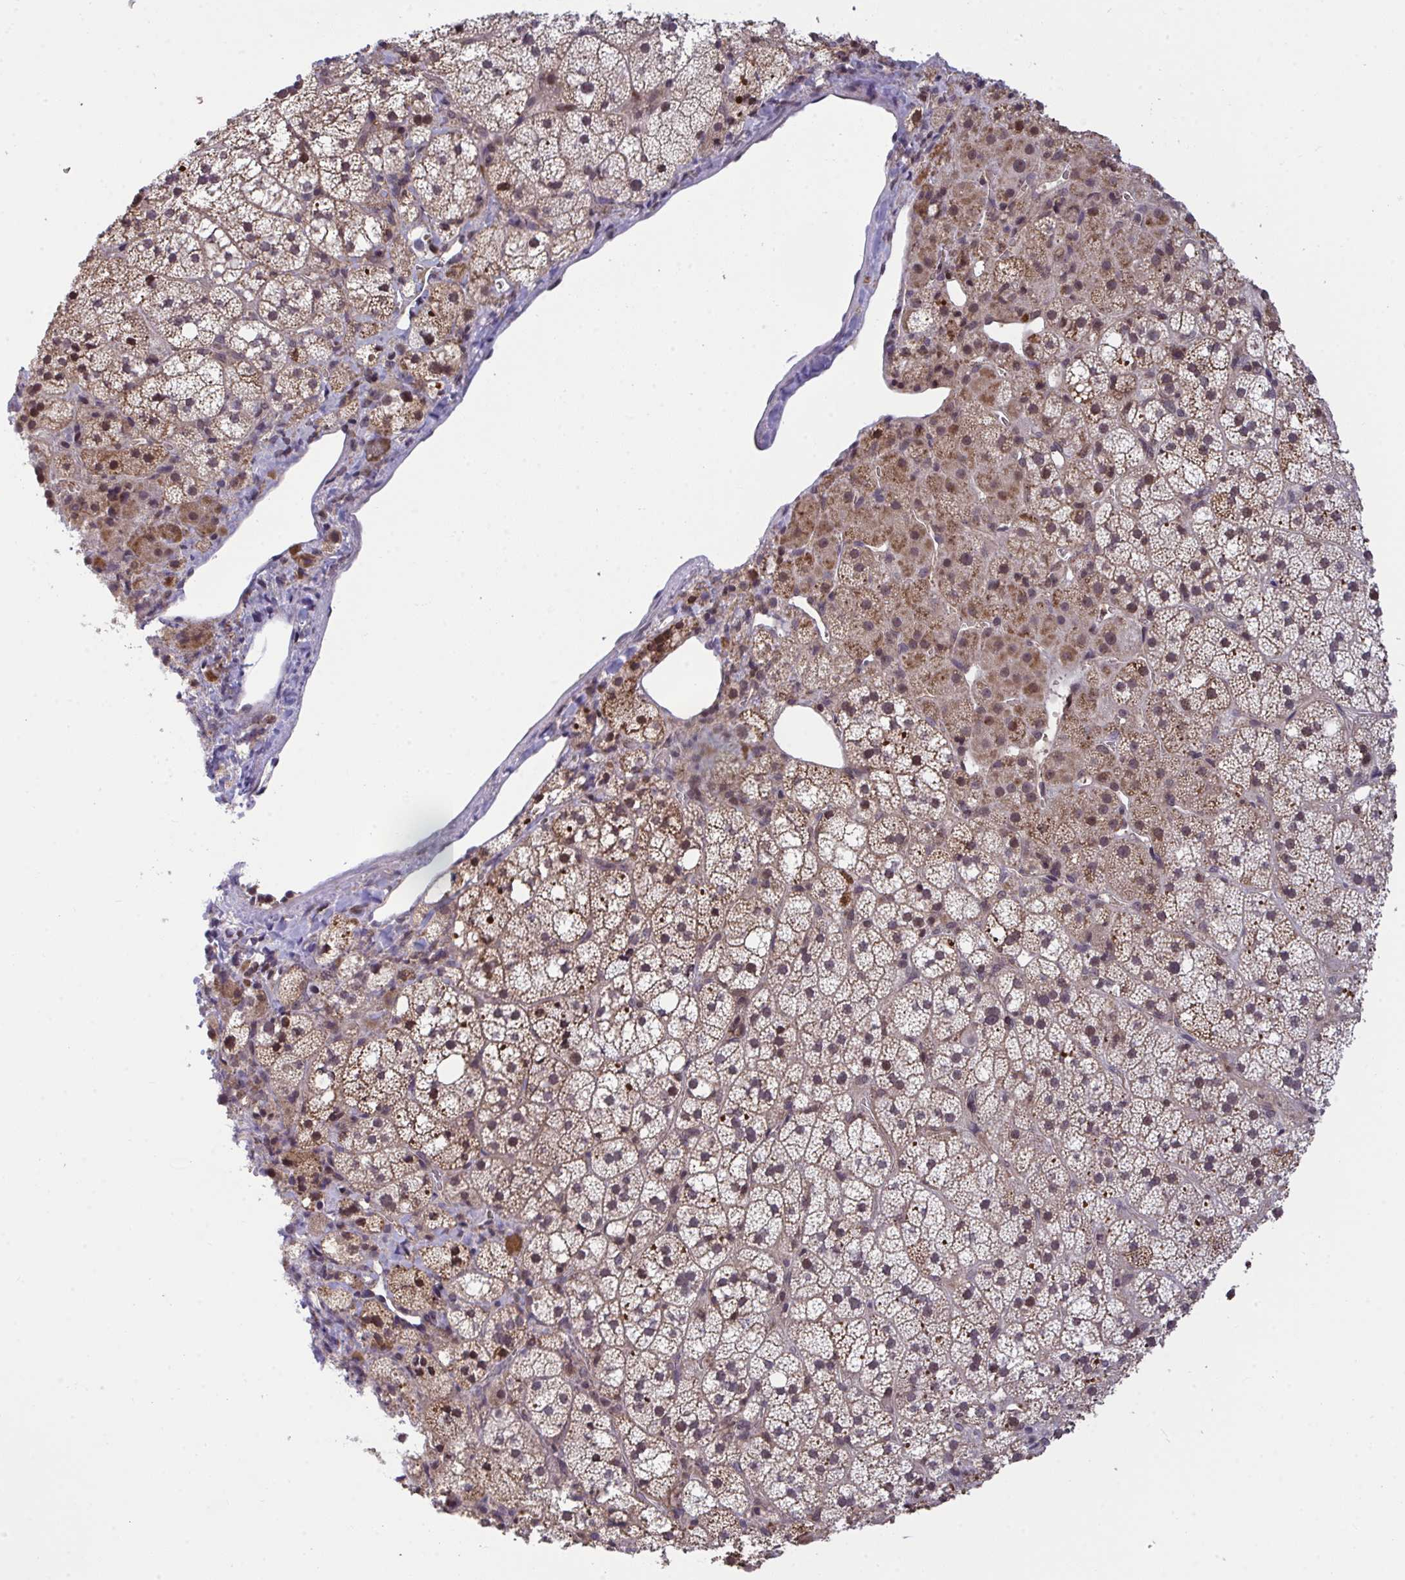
{"staining": {"intensity": "weak", "quantity": ">75%", "location": "cytoplasmic/membranous,nuclear"}, "tissue": "adrenal gland", "cell_type": "Glandular cells", "image_type": "normal", "snomed": [{"axis": "morphology", "description": "Normal tissue, NOS"}, {"axis": "topography", "description": "Adrenal gland"}], "caption": "Immunohistochemistry micrograph of normal human adrenal gland stained for a protein (brown), which reveals low levels of weak cytoplasmic/membranous,nuclear positivity in approximately >75% of glandular cells.", "gene": "PPP1CA", "patient": {"sex": "male", "age": 53}}